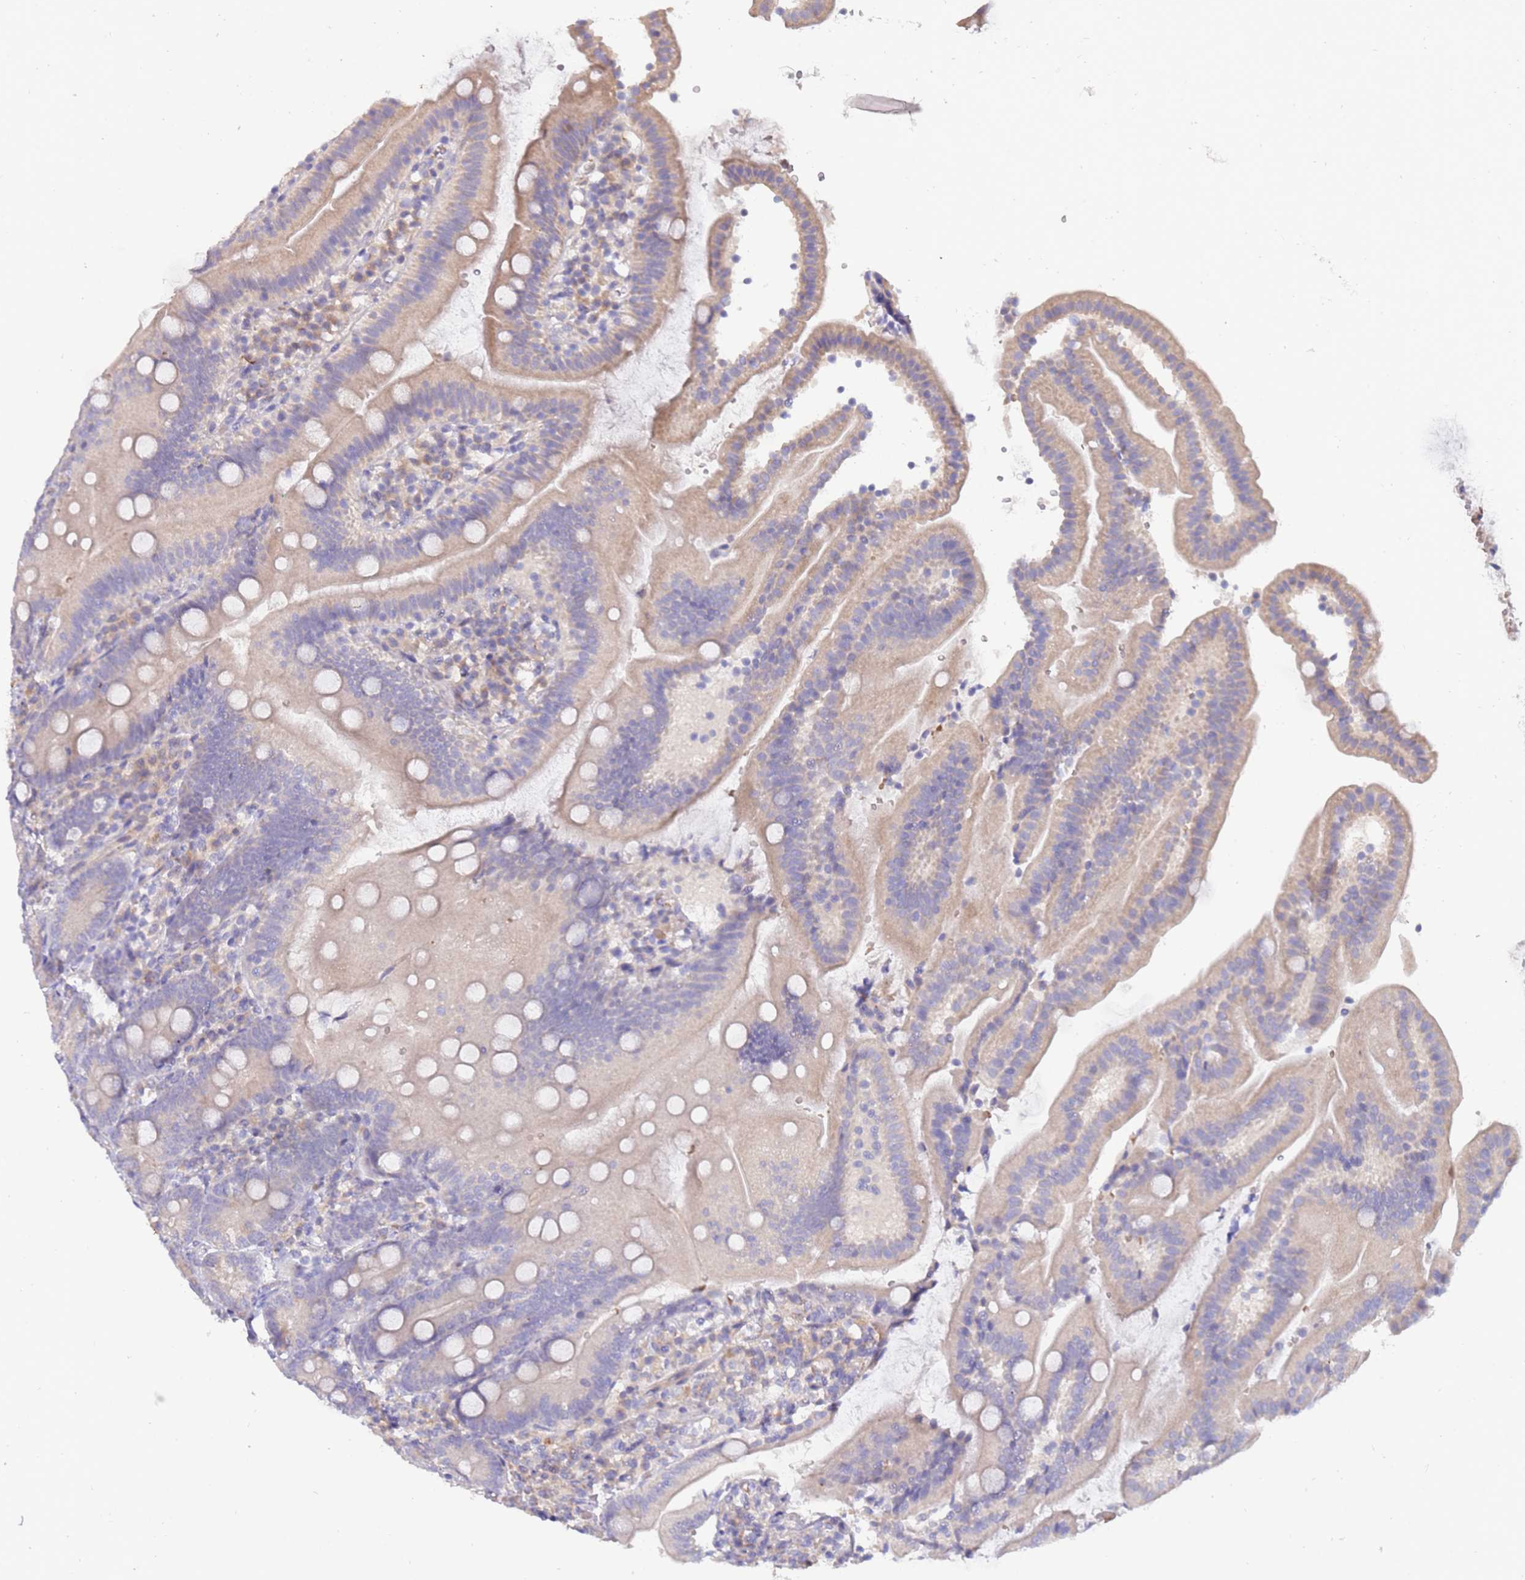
{"staining": {"intensity": "weak", "quantity": "<25%", "location": "cytoplasmic/membranous"}, "tissue": "duodenum", "cell_type": "Glandular cells", "image_type": "normal", "snomed": [{"axis": "morphology", "description": "Normal tissue, NOS"}, {"axis": "topography", "description": "Duodenum"}], "caption": "Protein analysis of normal duodenum displays no significant positivity in glandular cells. Nuclei are stained in blue.", "gene": "NMUR2", "patient": {"sex": "female", "age": 67}}